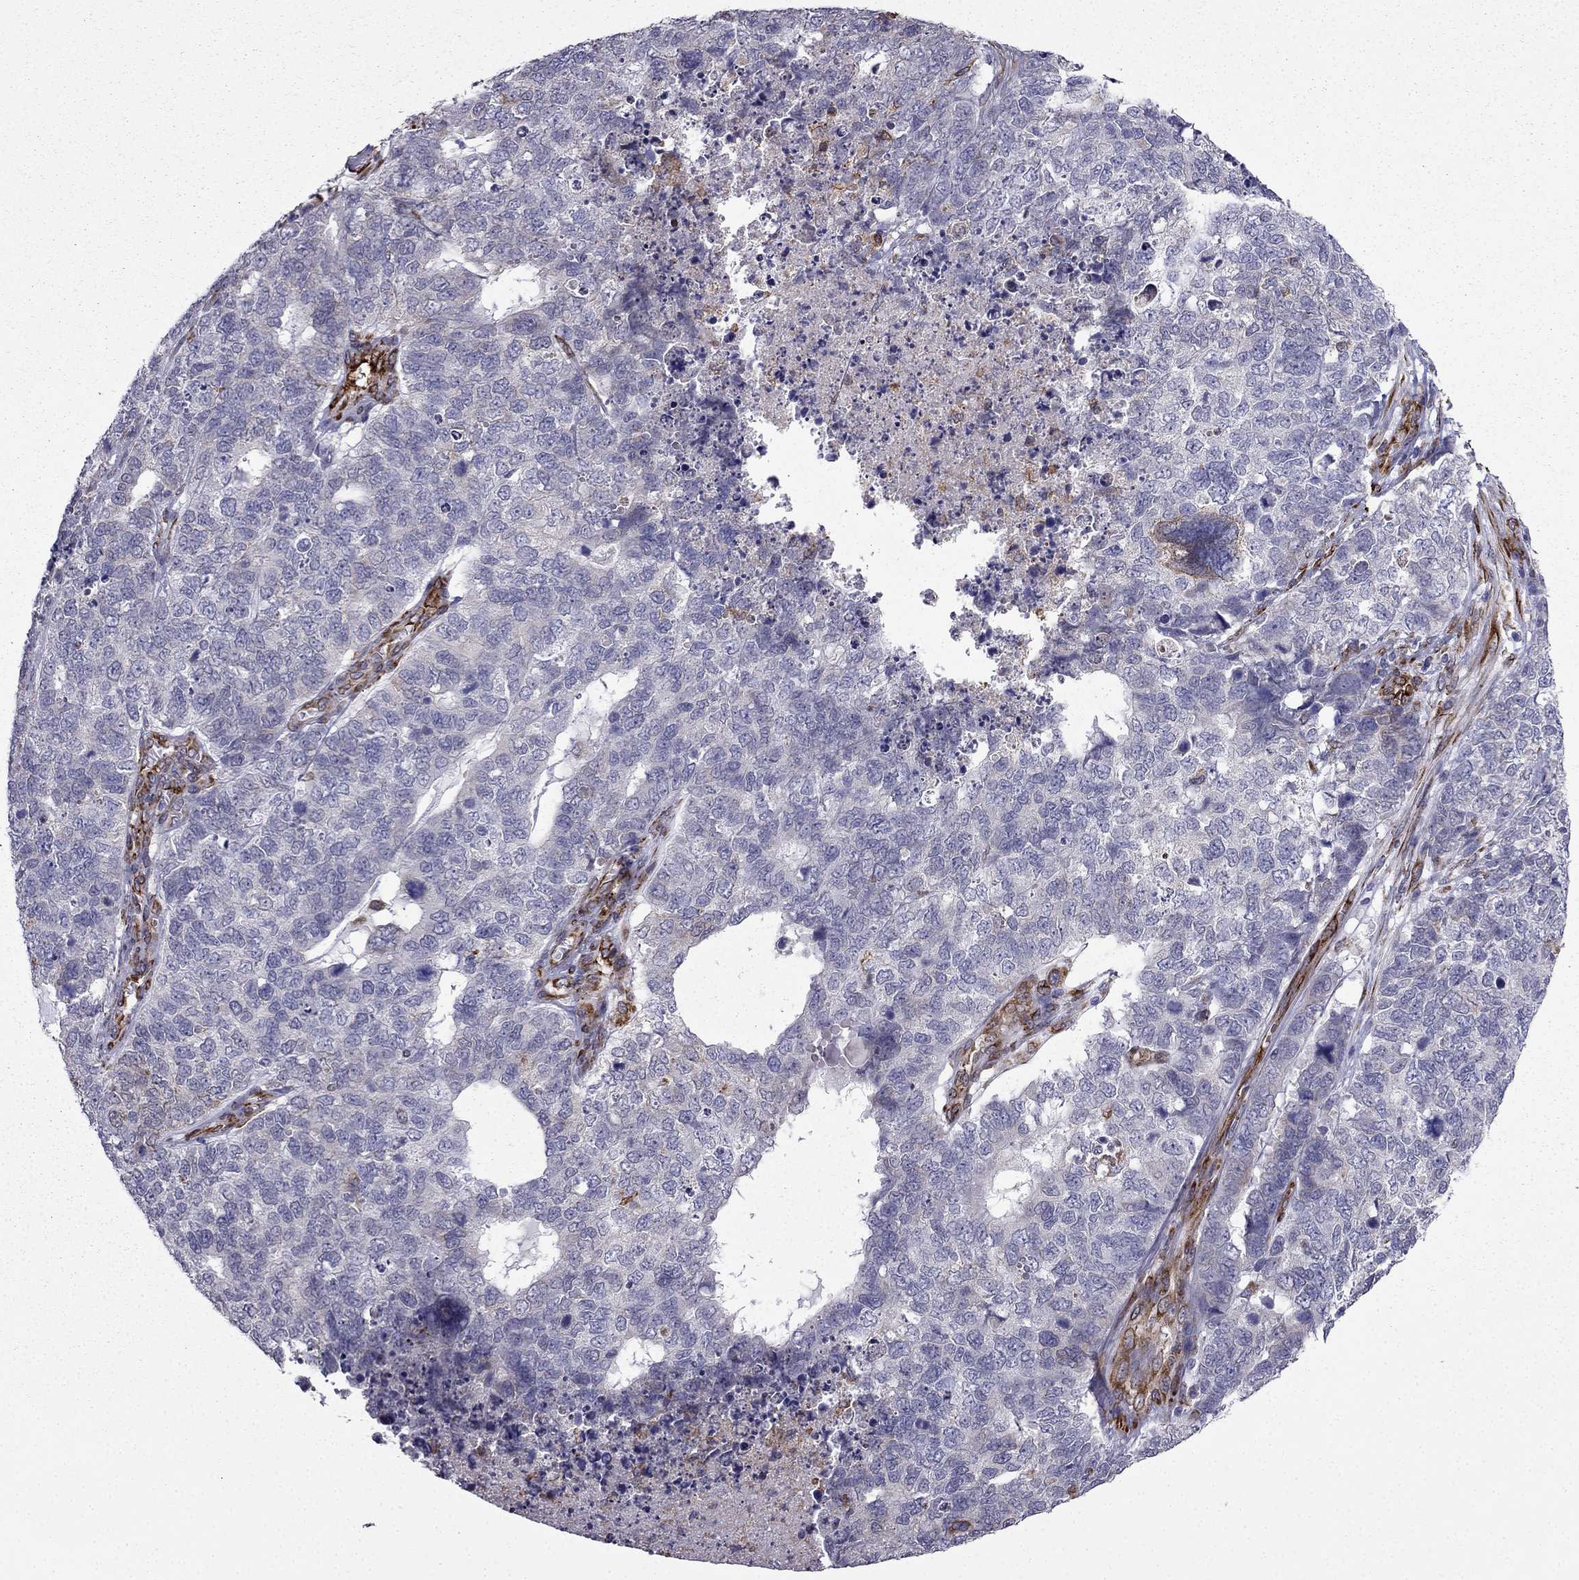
{"staining": {"intensity": "negative", "quantity": "none", "location": "none"}, "tissue": "cervical cancer", "cell_type": "Tumor cells", "image_type": "cancer", "snomed": [{"axis": "morphology", "description": "Squamous cell carcinoma, NOS"}, {"axis": "topography", "description": "Cervix"}], "caption": "An immunohistochemistry (IHC) micrograph of cervical cancer (squamous cell carcinoma) is shown. There is no staining in tumor cells of cervical cancer (squamous cell carcinoma).", "gene": "IKBIP", "patient": {"sex": "female", "age": 63}}